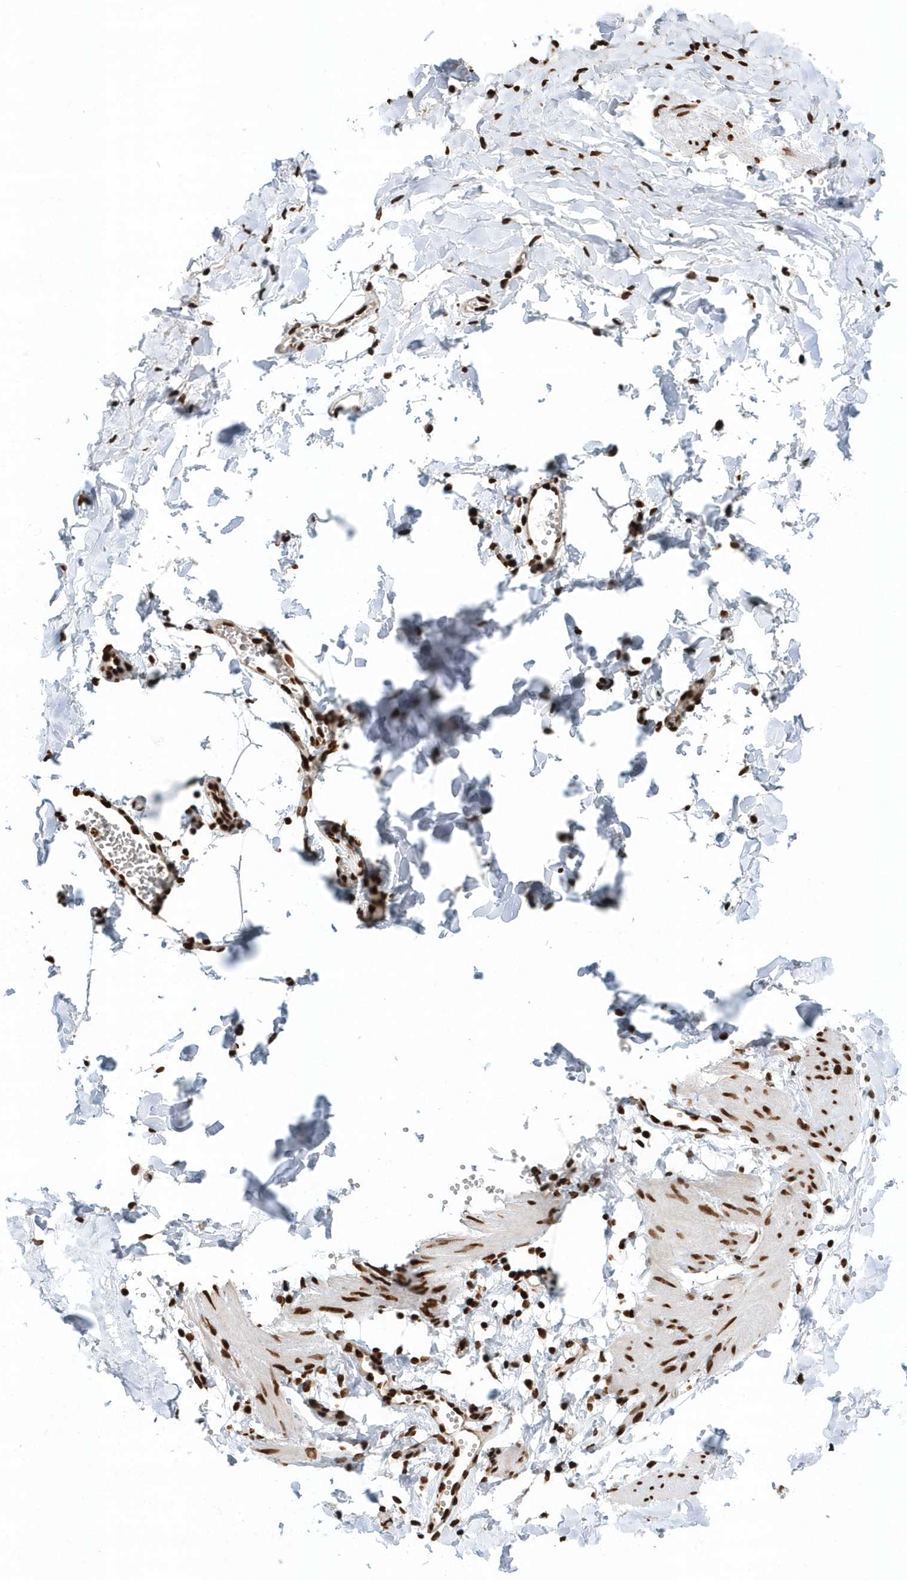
{"staining": {"intensity": "moderate", "quantity": ">75%", "location": "nuclear"}, "tissue": "adipose tissue", "cell_type": "Adipocytes", "image_type": "normal", "snomed": [{"axis": "morphology", "description": "Normal tissue, NOS"}, {"axis": "topography", "description": "Gallbladder"}, {"axis": "topography", "description": "Peripheral nerve tissue"}], "caption": "Brown immunohistochemical staining in unremarkable adipose tissue displays moderate nuclear staining in about >75% of adipocytes.", "gene": "SUMO2", "patient": {"sex": "male", "age": 38}}